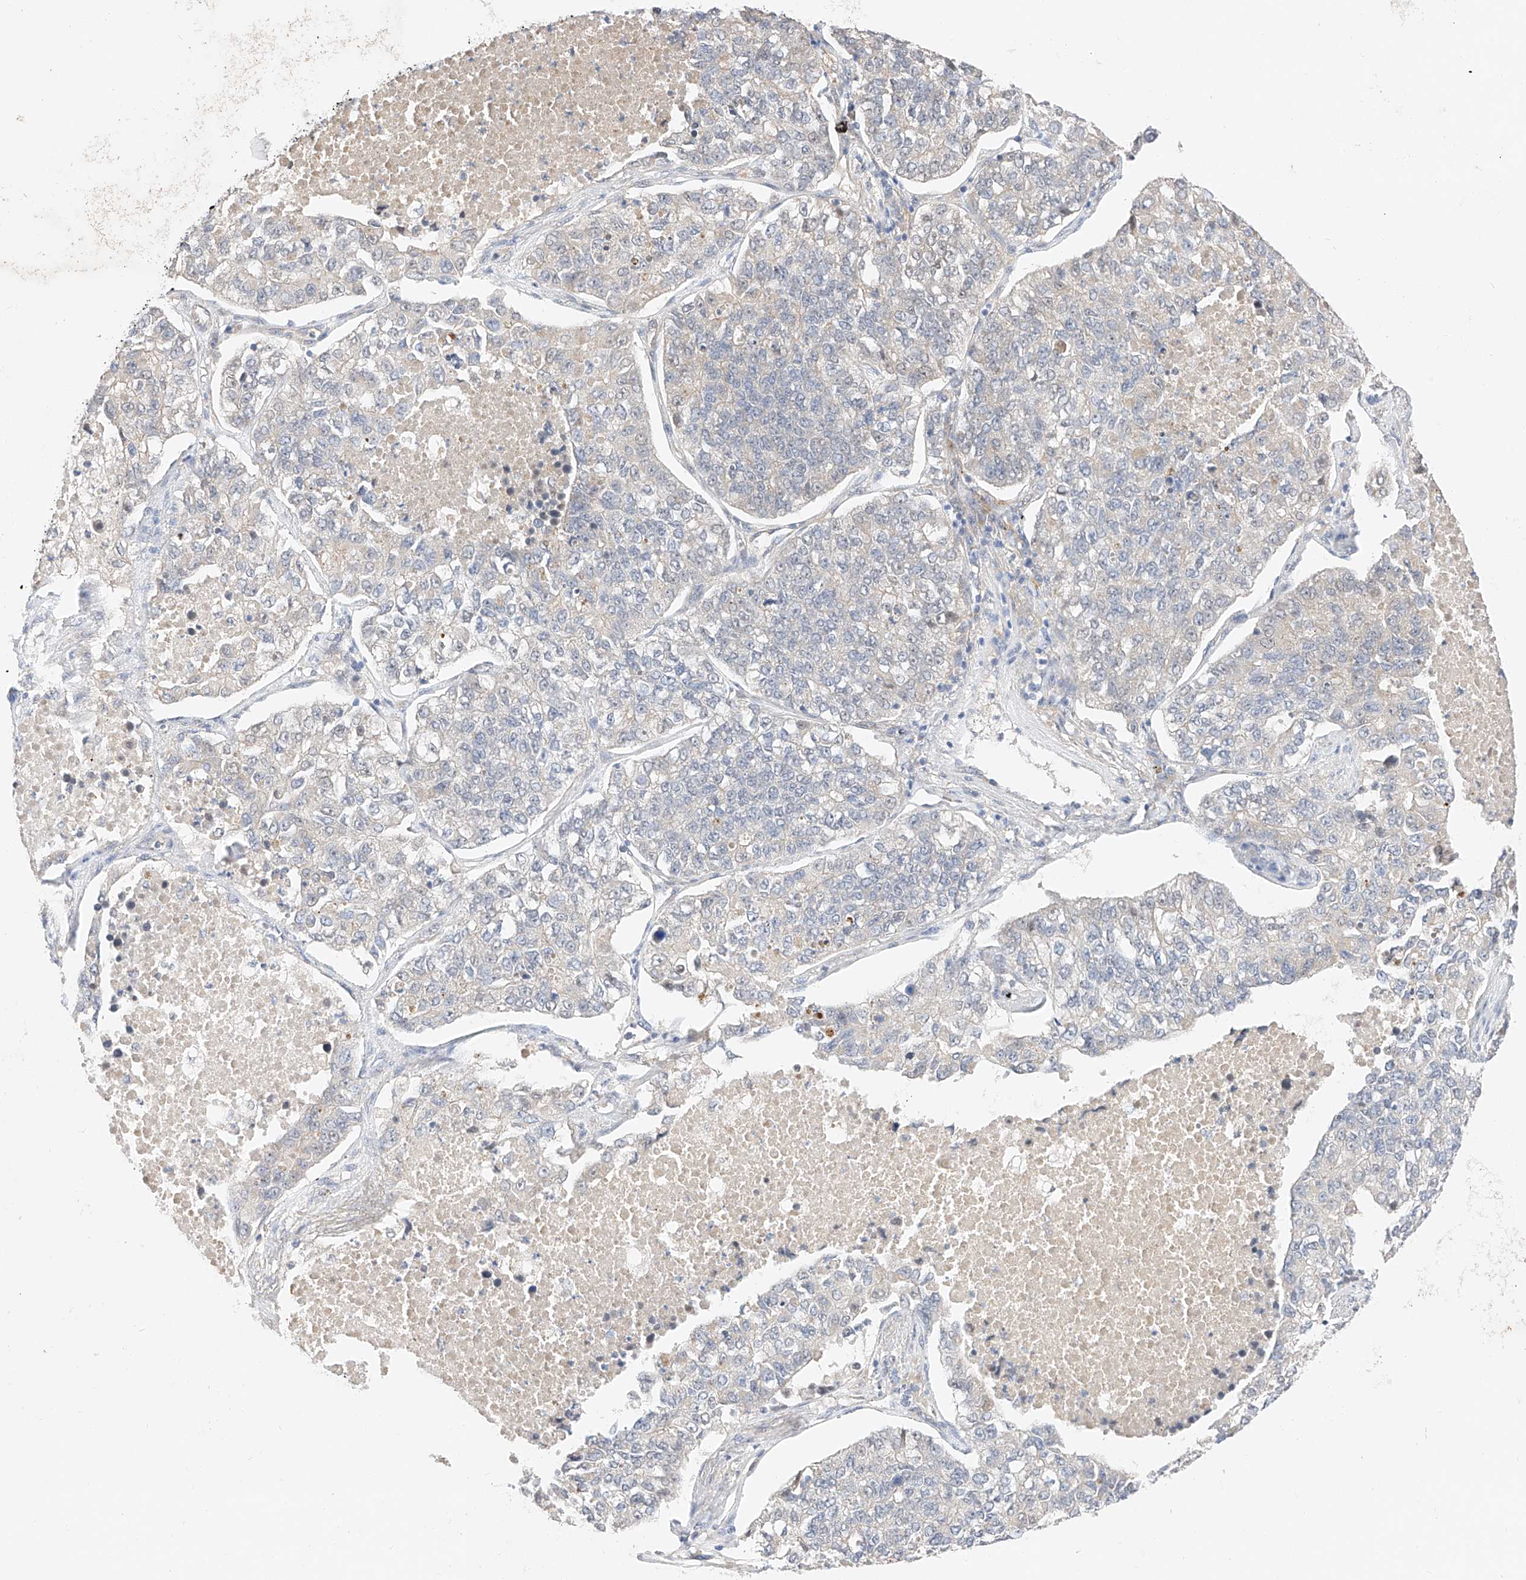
{"staining": {"intensity": "negative", "quantity": "none", "location": "none"}, "tissue": "lung cancer", "cell_type": "Tumor cells", "image_type": "cancer", "snomed": [{"axis": "morphology", "description": "Adenocarcinoma, NOS"}, {"axis": "topography", "description": "Lung"}], "caption": "High magnification brightfield microscopy of adenocarcinoma (lung) stained with DAB (brown) and counterstained with hematoxylin (blue): tumor cells show no significant staining. Brightfield microscopy of immunohistochemistry stained with DAB (3,3'-diaminobenzidine) (brown) and hematoxylin (blue), captured at high magnification.", "gene": "IL22RA2", "patient": {"sex": "male", "age": 49}}